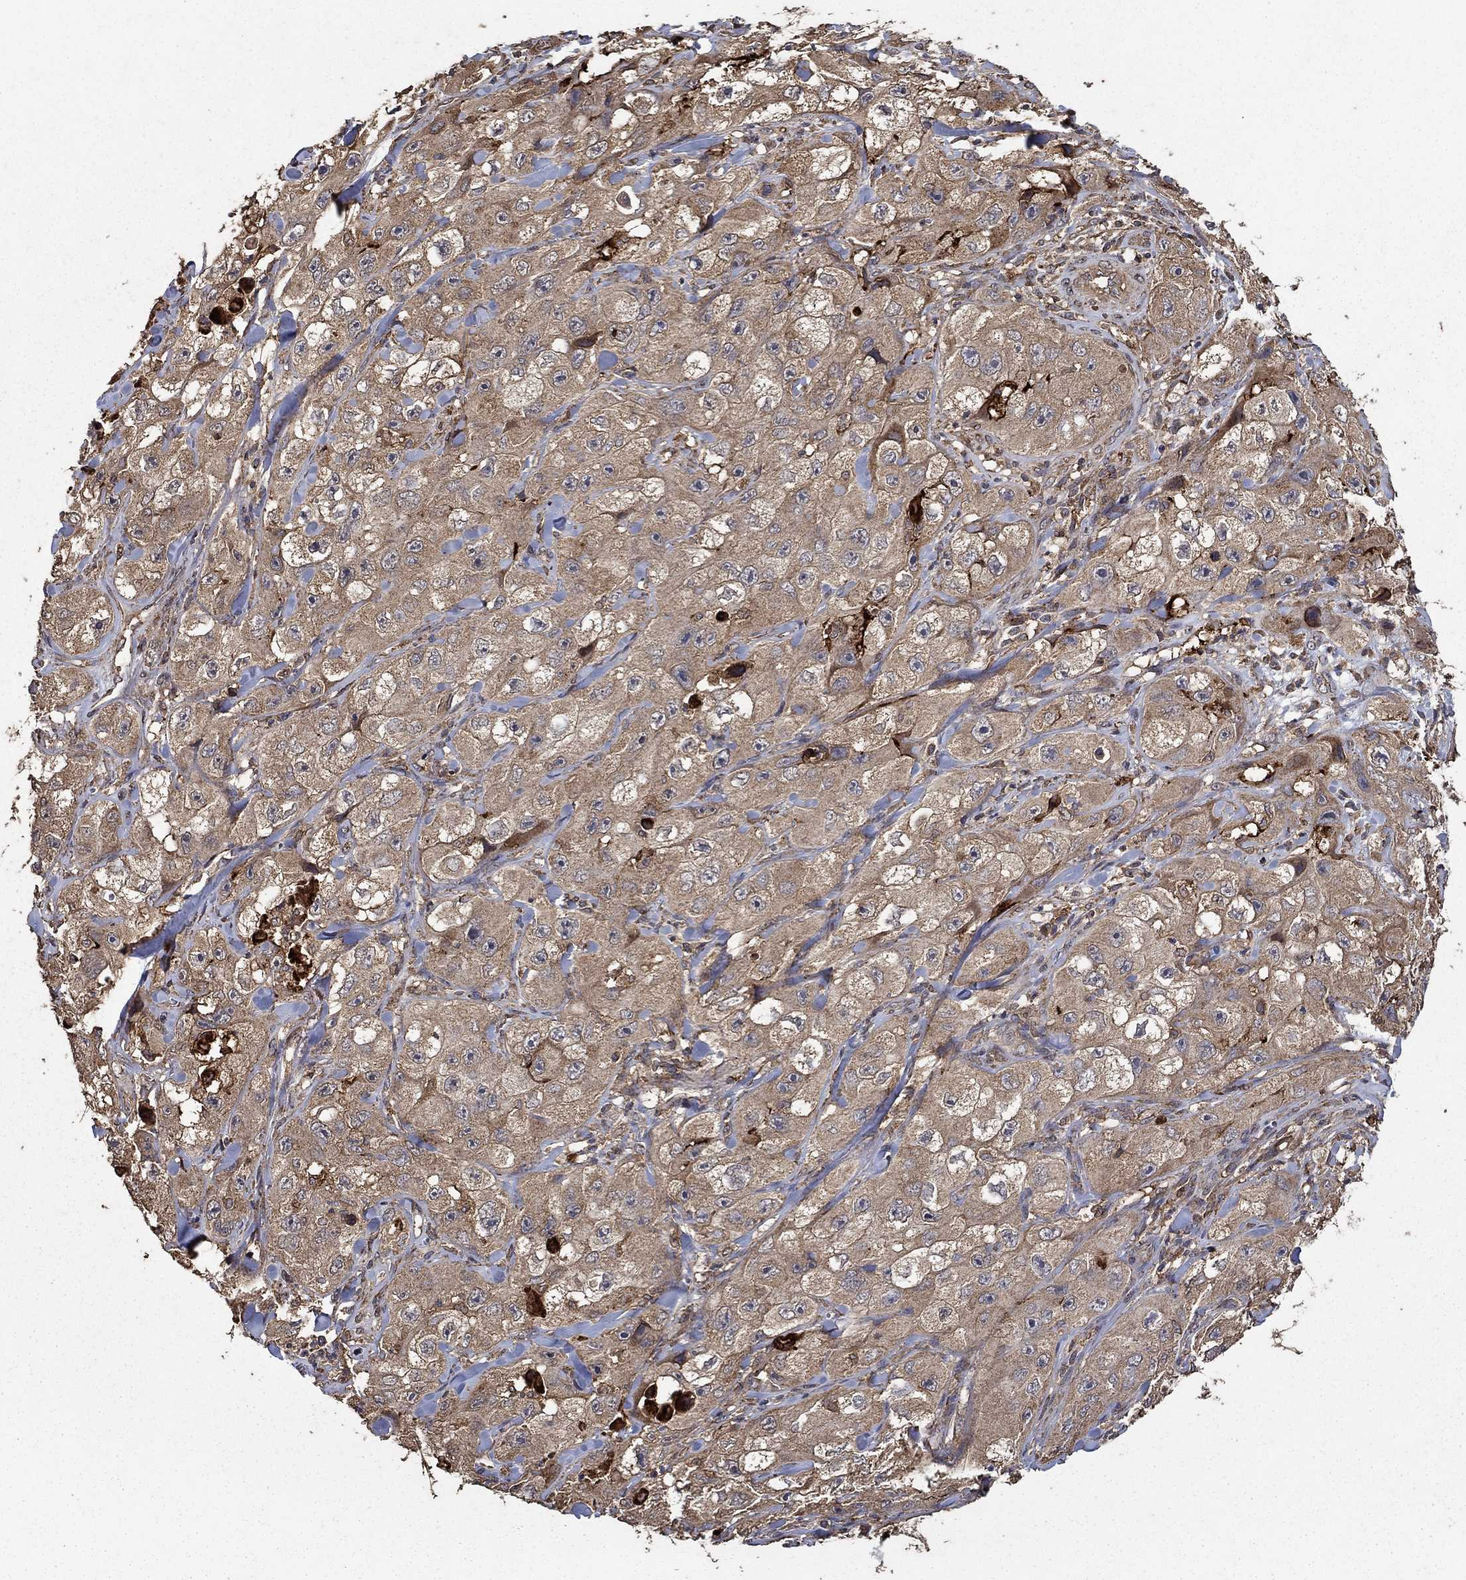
{"staining": {"intensity": "moderate", "quantity": "<25%", "location": "cytoplasmic/membranous"}, "tissue": "skin cancer", "cell_type": "Tumor cells", "image_type": "cancer", "snomed": [{"axis": "morphology", "description": "Squamous cell carcinoma, NOS"}, {"axis": "topography", "description": "Skin"}, {"axis": "topography", "description": "Subcutis"}], "caption": "Moderate cytoplasmic/membranous positivity is identified in about <25% of tumor cells in skin cancer.", "gene": "IFRD1", "patient": {"sex": "male", "age": 73}}